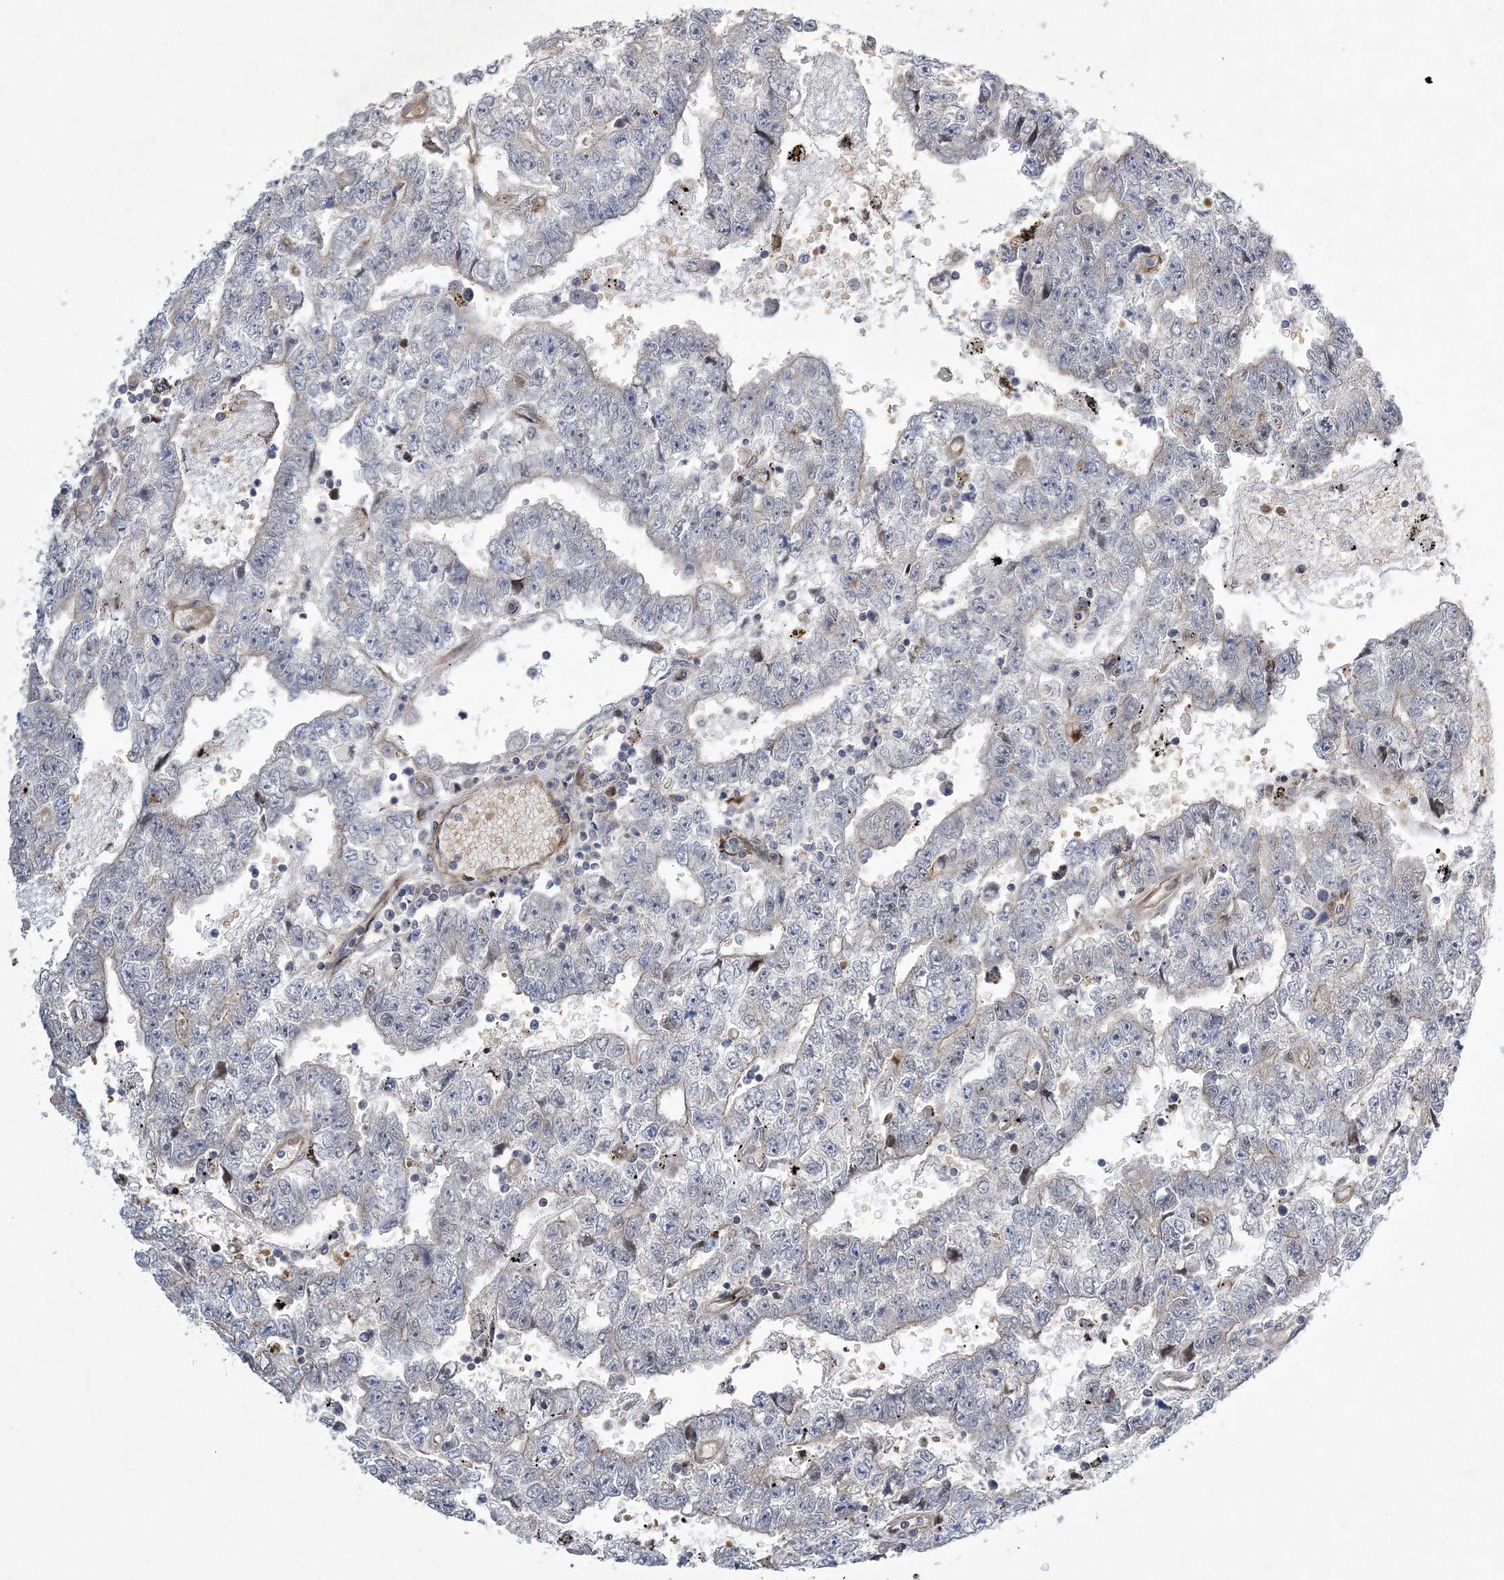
{"staining": {"intensity": "weak", "quantity": "<25%", "location": "cytoplasmic/membranous"}, "tissue": "testis cancer", "cell_type": "Tumor cells", "image_type": "cancer", "snomed": [{"axis": "morphology", "description": "Carcinoma, Embryonal, NOS"}, {"axis": "topography", "description": "Testis"}], "caption": "Tumor cells show no significant protein expression in testis cancer (embryonal carcinoma).", "gene": "CALN1", "patient": {"sex": "male", "age": 25}}